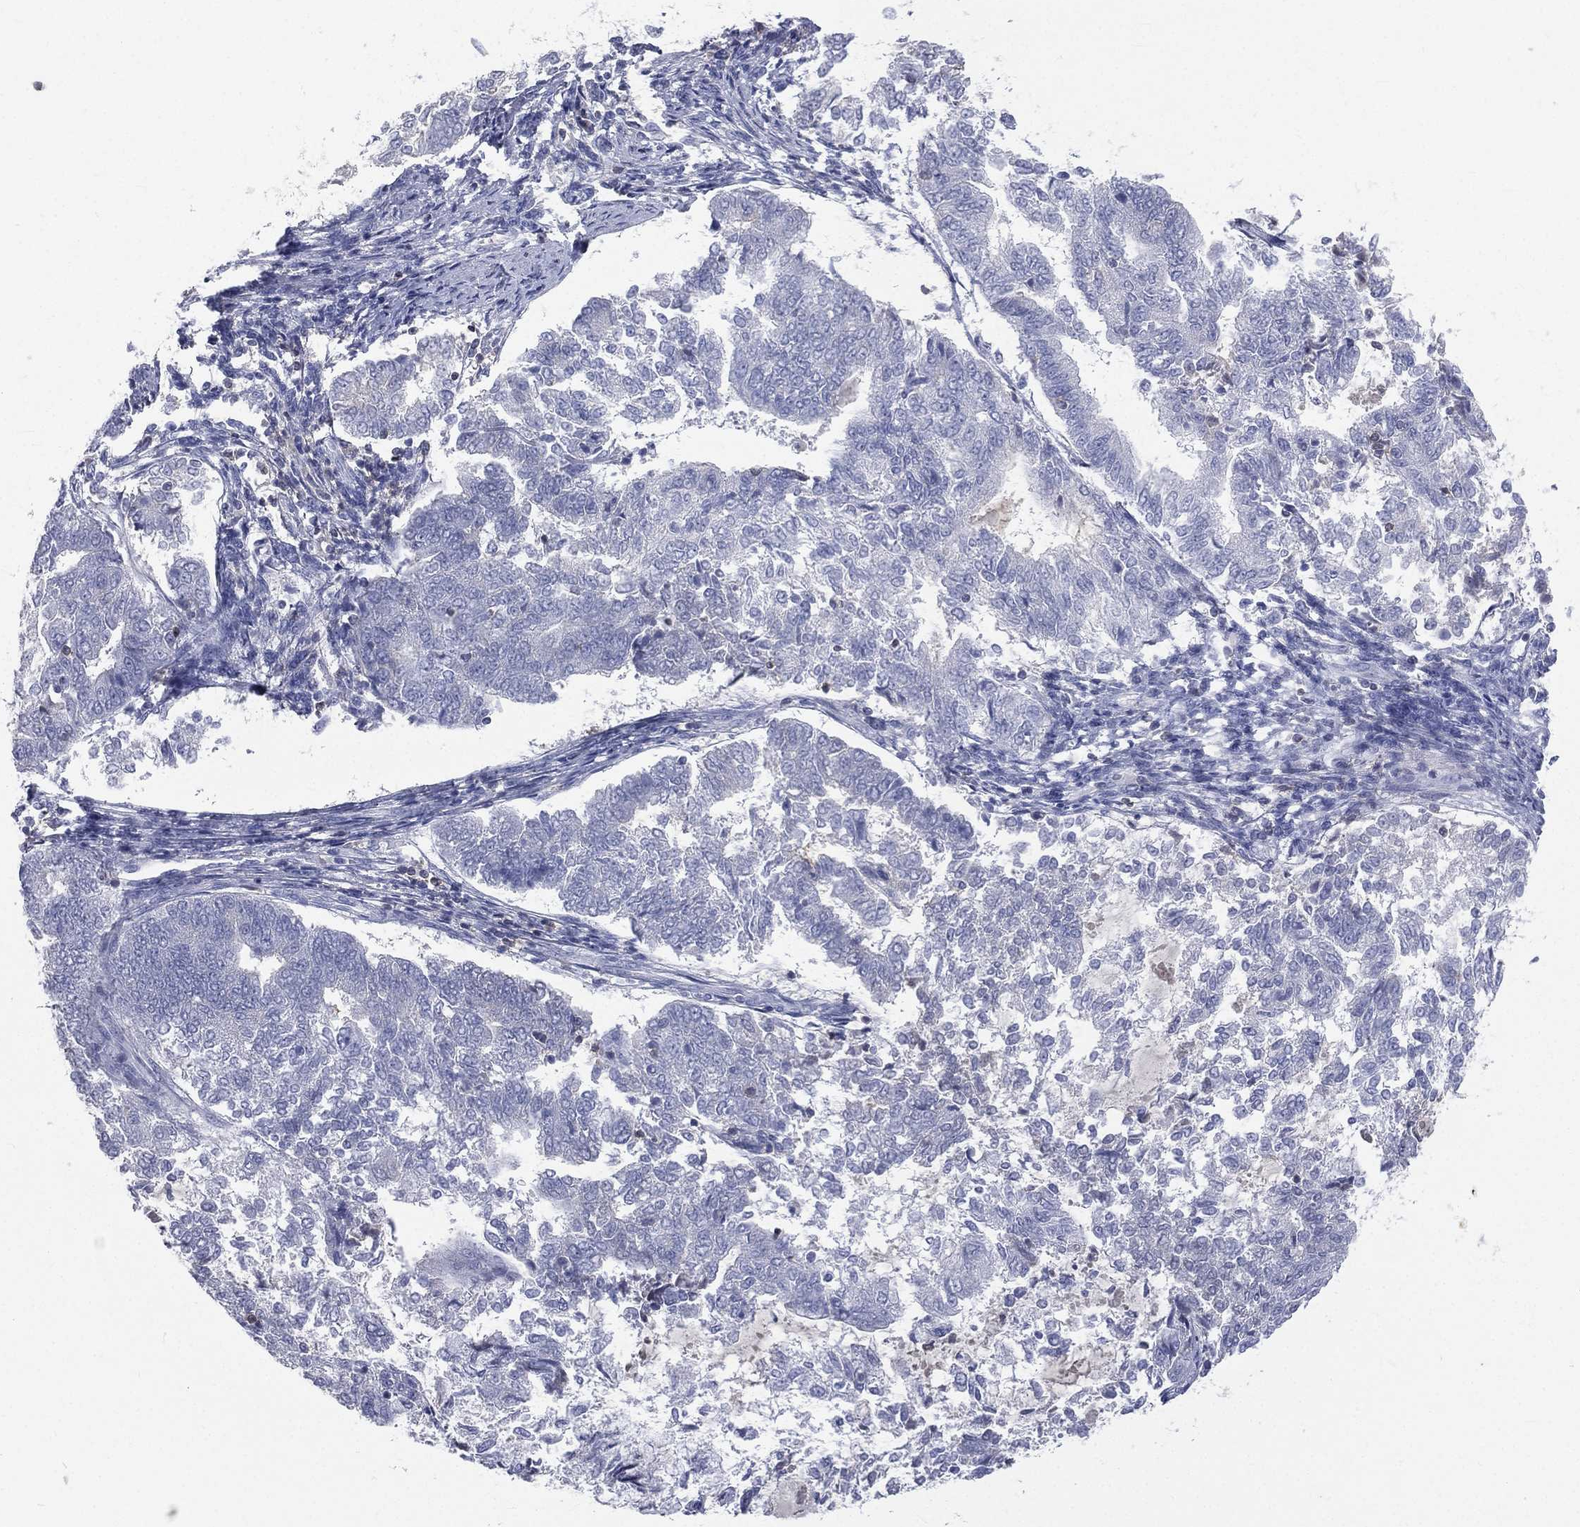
{"staining": {"intensity": "negative", "quantity": "none", "location": "none"}, "tissue": "endometrial cancer", "cell_type": "Tumor cells", "image_type": "cancer", "snomed": [{"axis": "morphology", "description": "Adenocarcinoma, NOS"}, {"axis": "topography", "description": "Endometrium"}], "caption": "This is a photomicrograph of immunohistochemistry (IHC) staining of endometrial cancer (adenocarcinoma), which shows no expression in tumor cells.", "gene": "CD3D", "patient": {"sex": "female", "age": 65}}